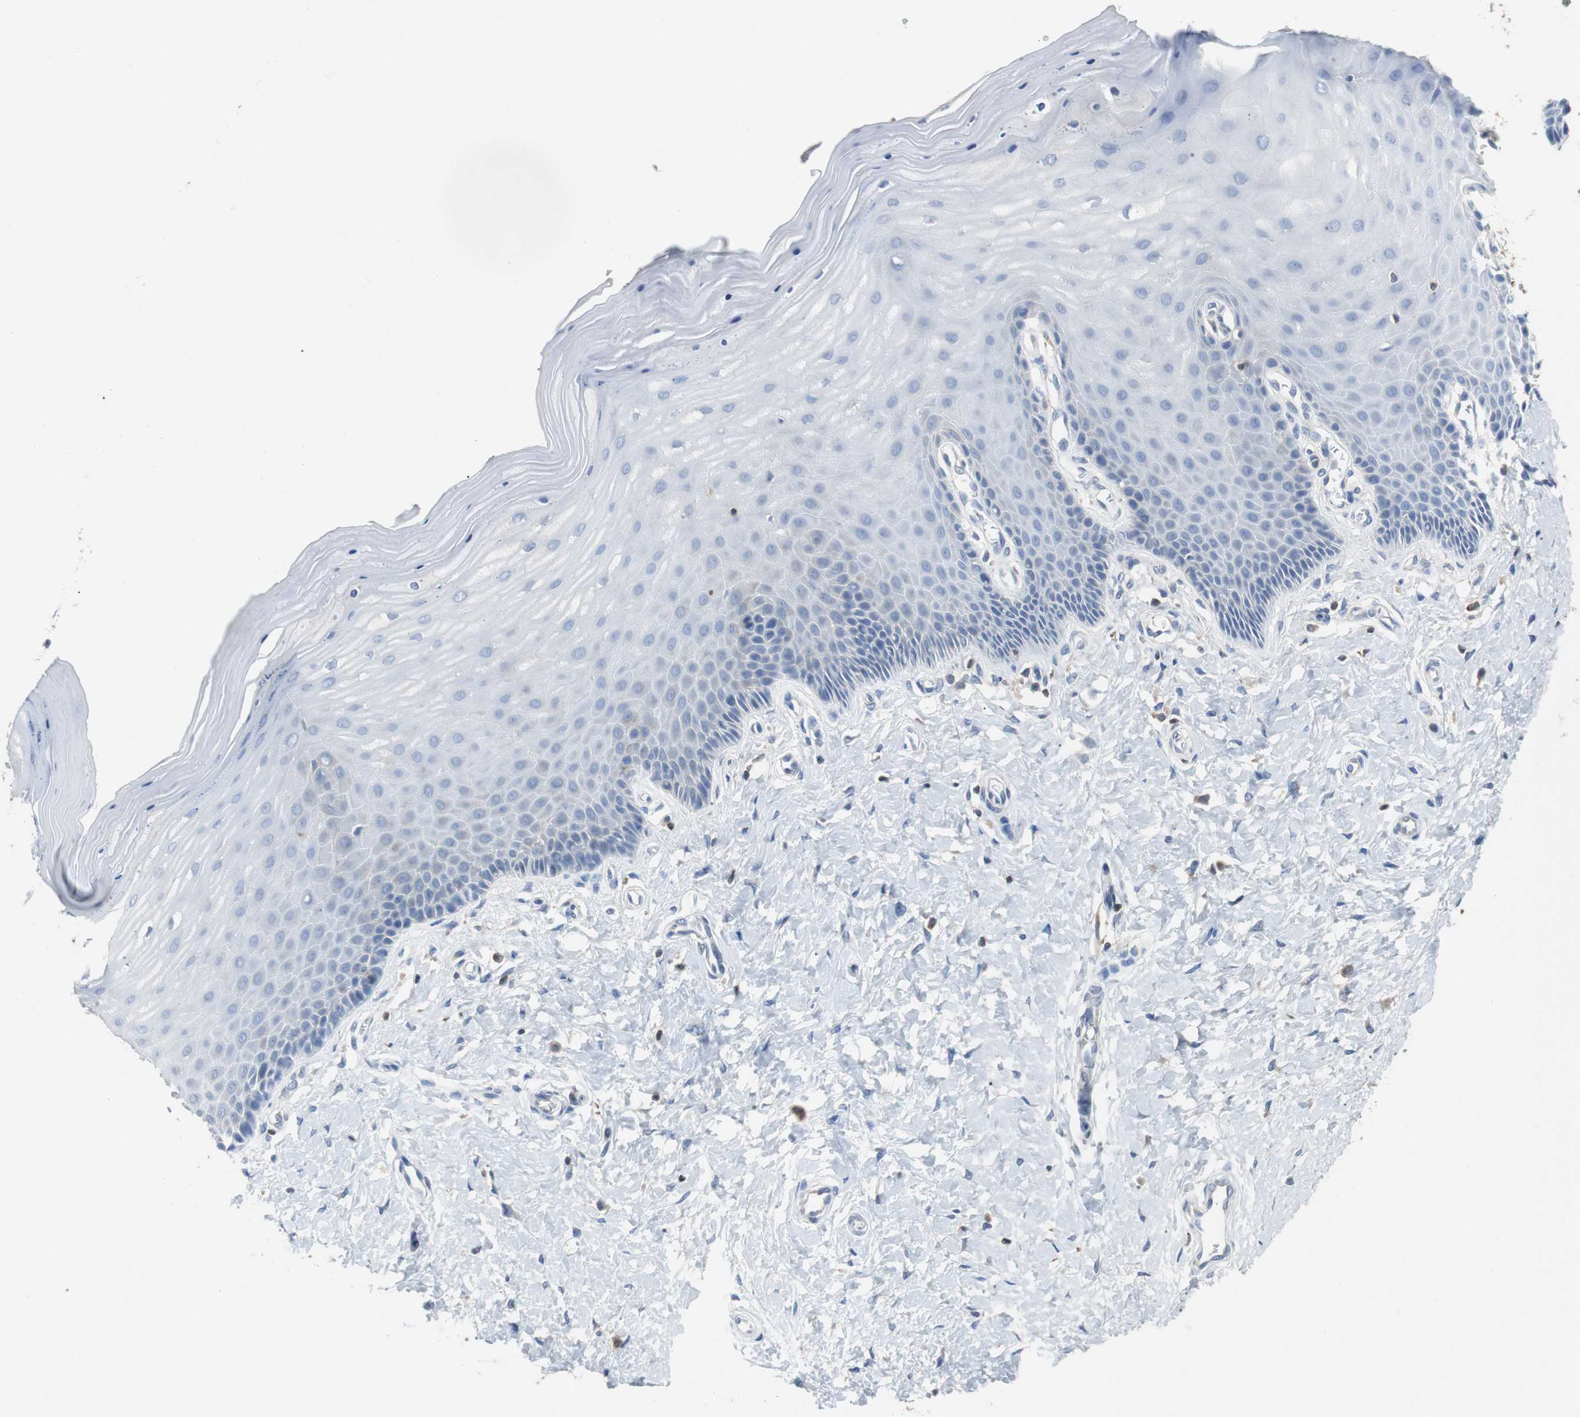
{"staining": {"intensity": "weak", "quantity": "25%-75%", "location": "cytoplasmic/membranous"}, "tissue": "cervix", "cell_type": "Glandular cells", "image_type": "normal", "snomed": [{"axis": "morphology", "description": "Normal tissue, NOS"}, {"axis": "topography", "description": "Cervix"}], "caption": "Weak cytoplasmic/membranous protein expression is present in about 25%-75% of glandular cells in cervix.", "gene": "TSC22D4", "patient": {"sex": "female", "age": 55}}